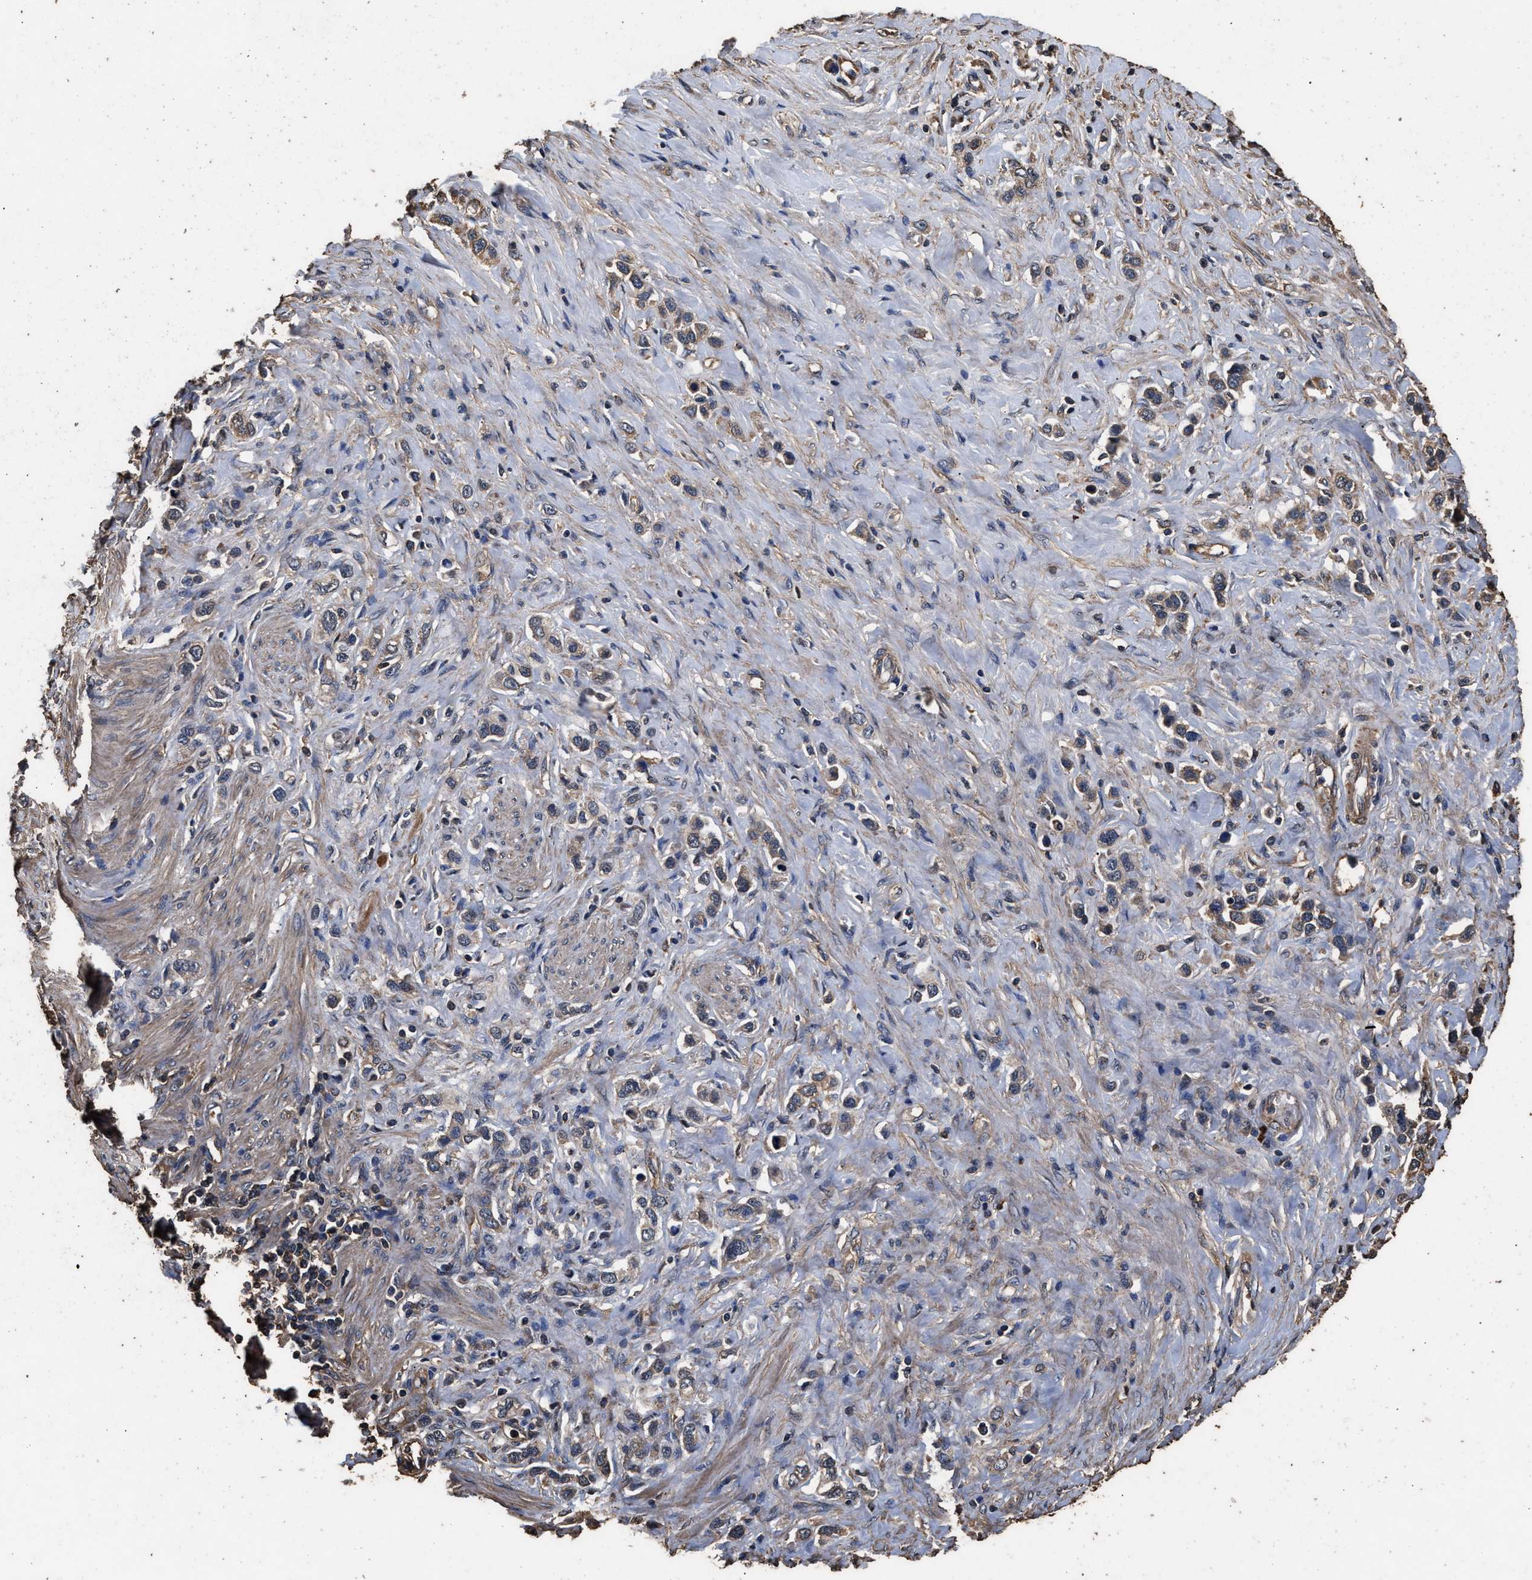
{"staining": {"intensity": "weak", "quantity": ">75%", "location": "cytoplasmic/membranous"}, "tissue": "stomach cancer", "cell_type": "Tumor cells", "image_type": "cancer", "snomed": [{"axis": "morphology", "description": "Adenocarcinoma, NOS"}, {"axis": "topography", "description": "Stomach"}], "caption": "Adenocarcinoma (stomach) stained for a protein (brown) displays weak cytoplasmic/membranous positive staining in about >75% of tumor cells.", "gene": "KYAT1", "patient": {"sex": "female", "age": 65}}